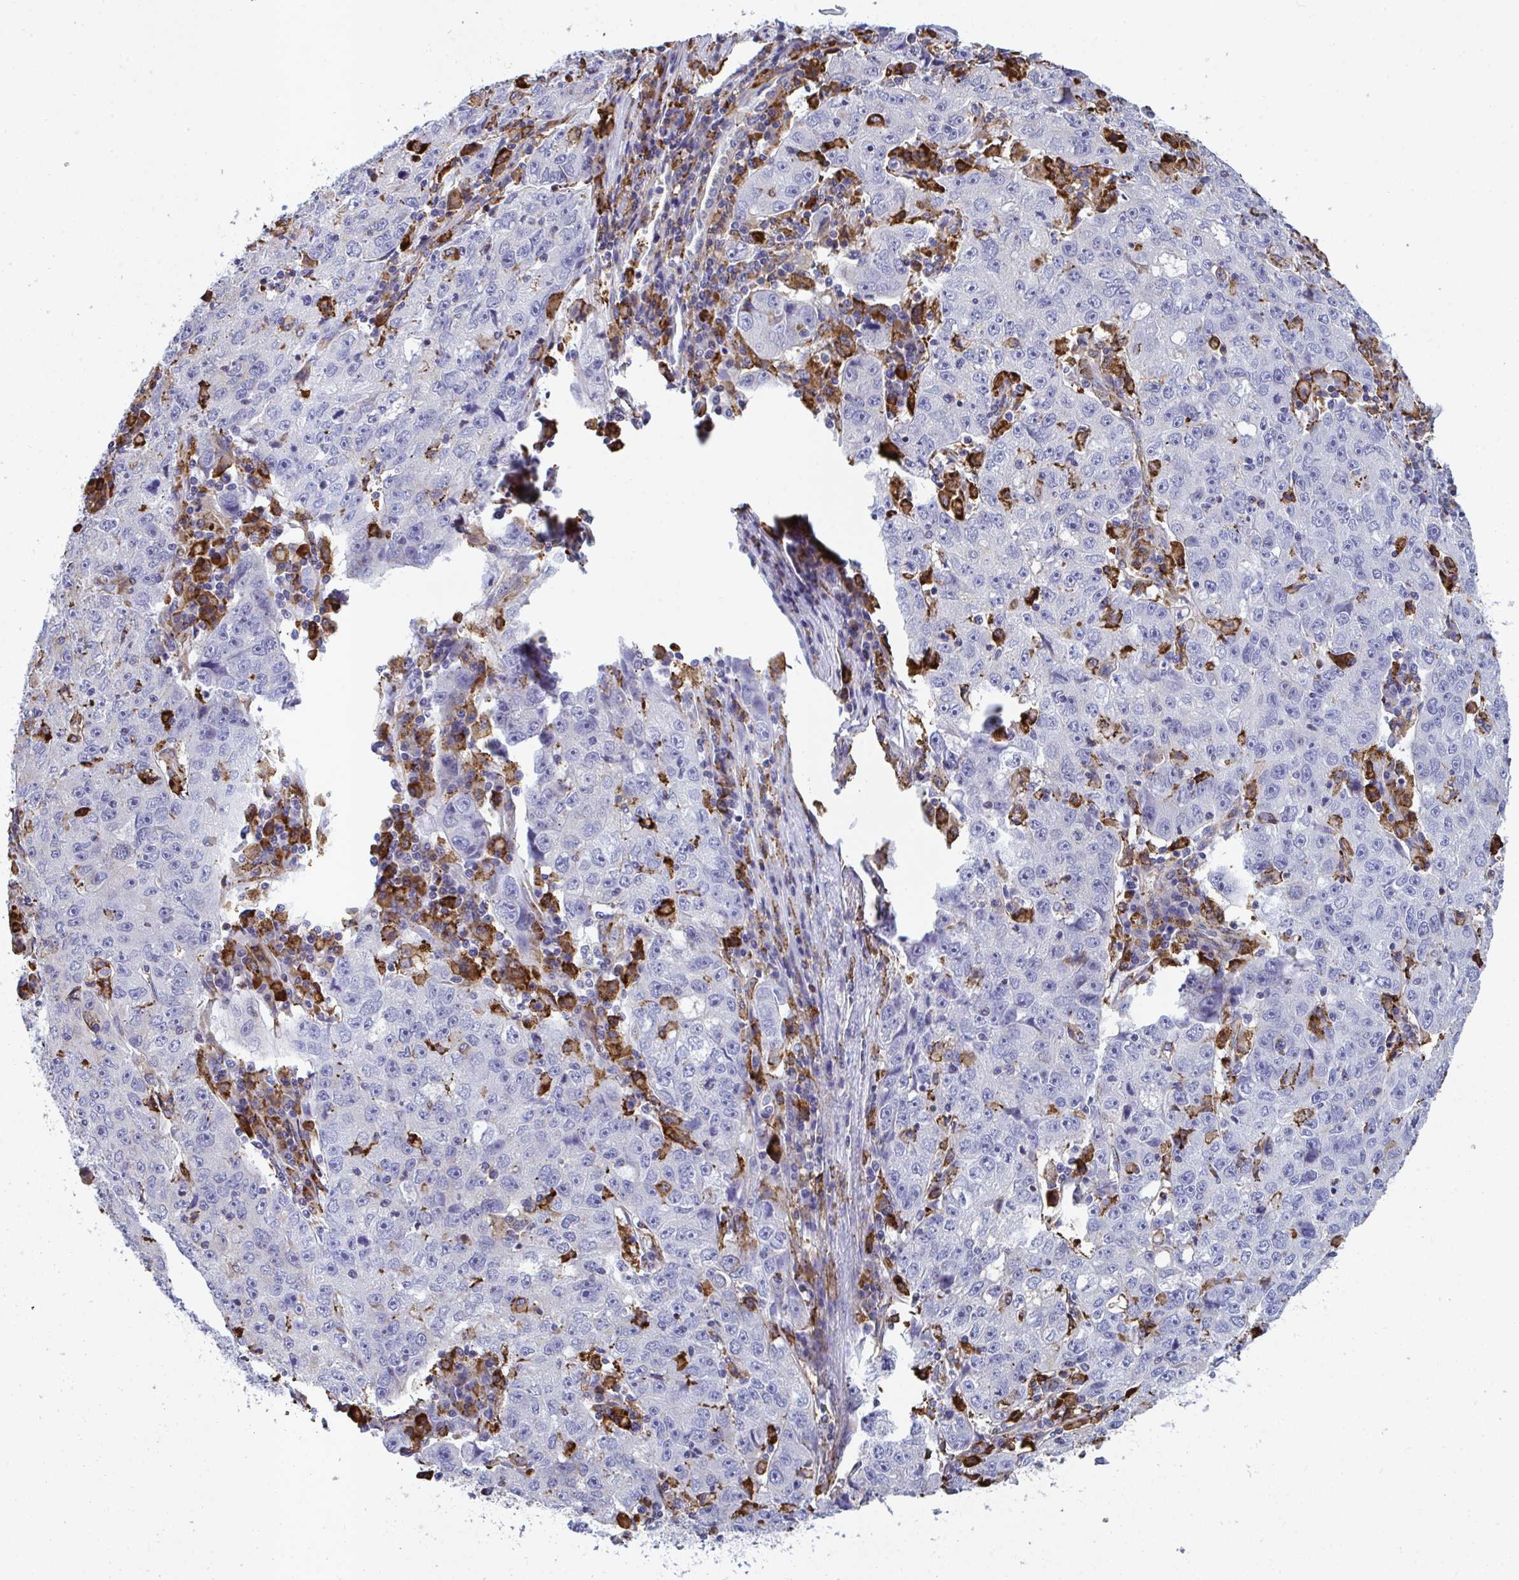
{"staining": {"intensity": "negative", "quantity": "none", "location": "none"}, "tissue": "lung cancer", "cell_type": "Tumor cells", "image_type": "cancer", "snomed": [{"axis": "morphology", "description": "Normal morphology"}, {"axis": "morphology", "description": "Adenocarcinoma, NOS"}, {"axis": "topography", "description": "Lymph node"}, {"axis": "topography", "description": "Lung"}], "caption": "The immunohistochemistry photomicrograph has no significant staining in tumor cells of lung cancer (adenocarcinoma) tissue.", "gene": "PEAK3", "patient": {"sex": "female", "age": 57}}